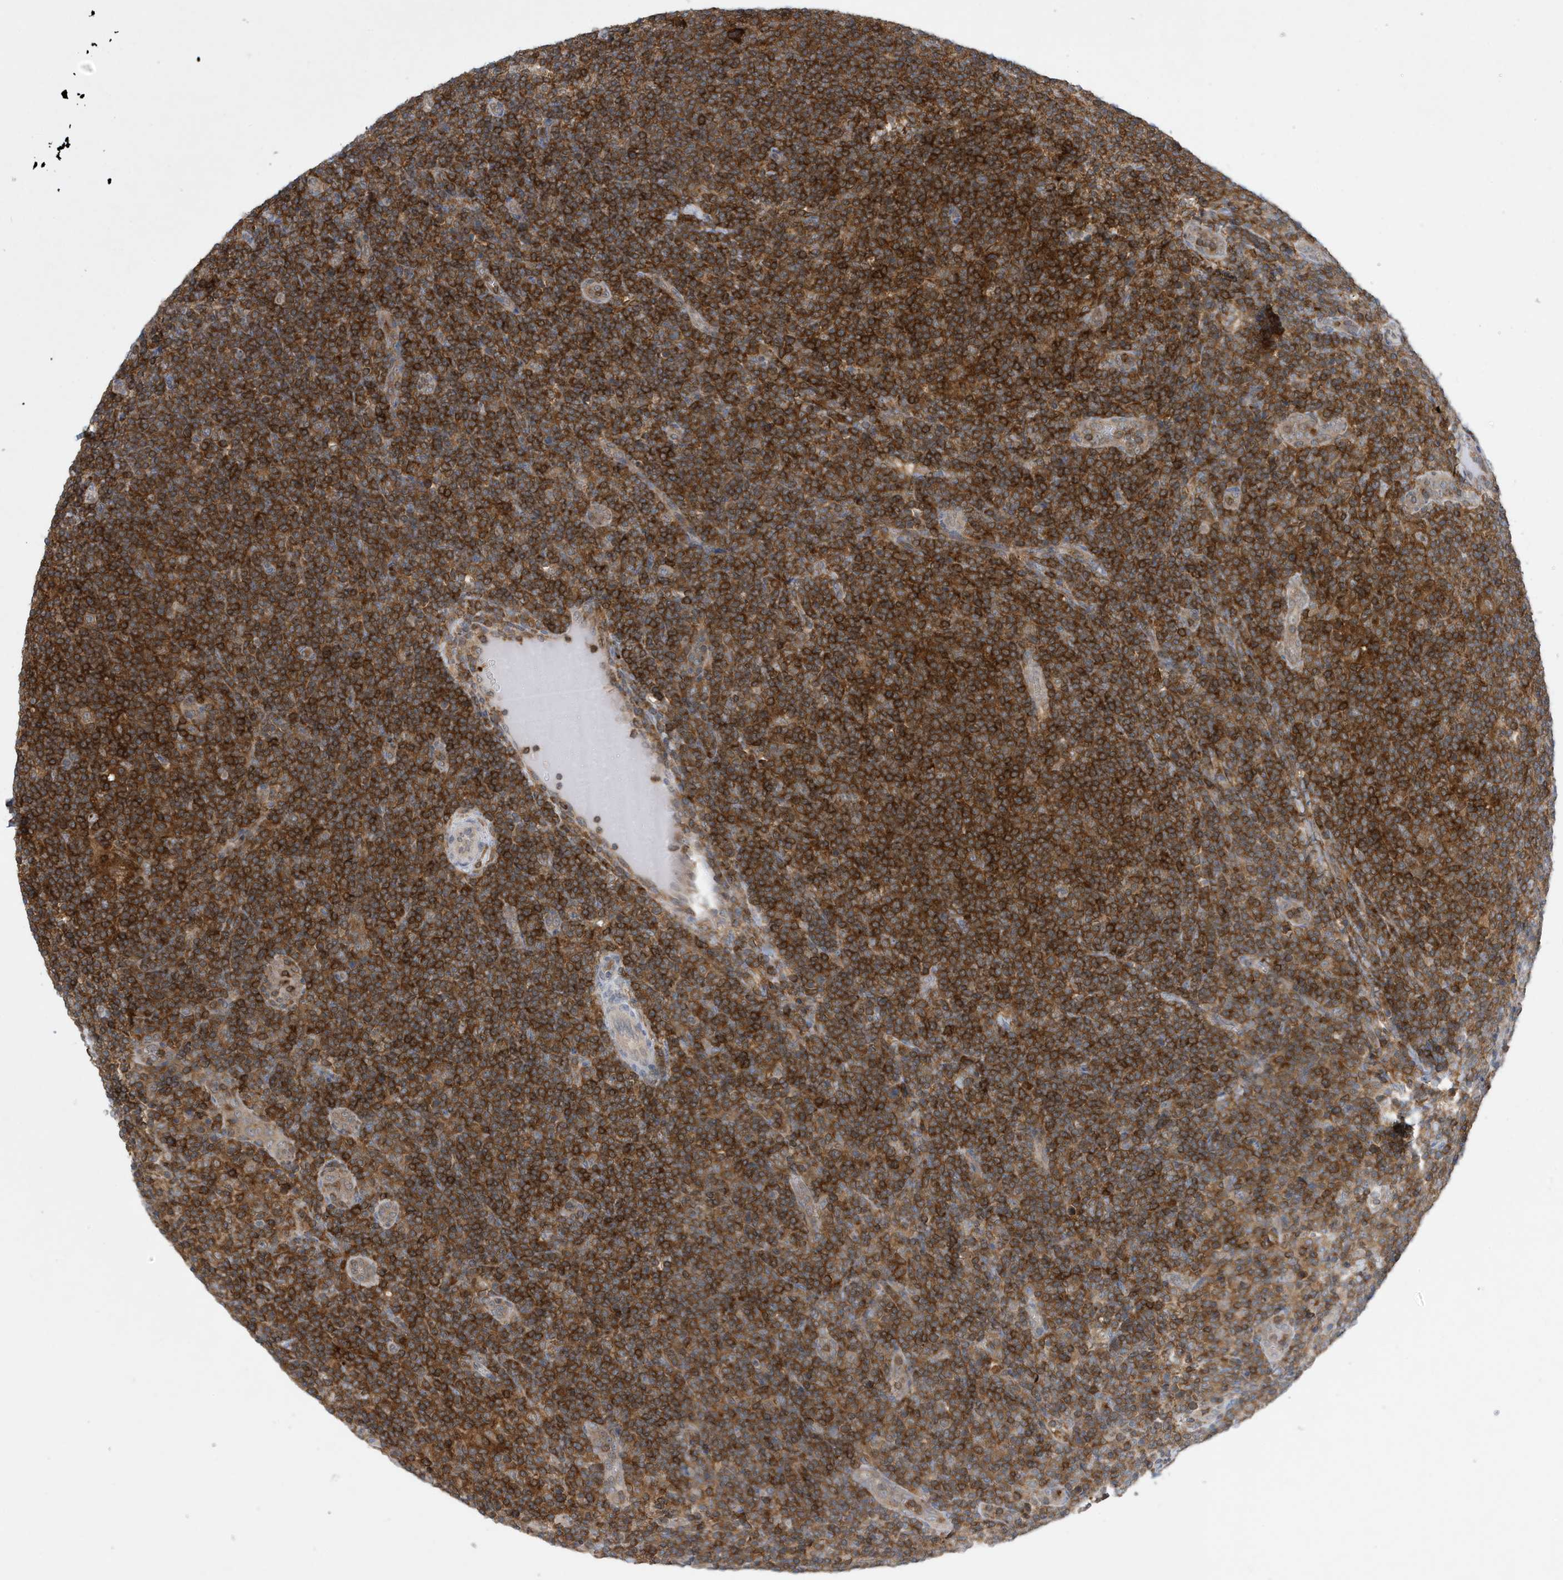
{"staining": {"intensity": "weak", "quantity": "25%-75%", "location": "cytoplasmic/membranous"}, "tissue": "lymphoma", "cell_type": "Tumor cells", "image_type": "cancer", "snomed": [{"axis": "morphology", "description": "Hodgkin's disease, NOS"}, {"axis": "topography", "description": "Lymph node"}], "caption": "Immunohistochemistry photomicrograph of lymphoma stained for a protein (brown), which demonstrates low levels of weak cytoplasmic/membranous staining in approximately 25%-75% of tumor cells.", "gene": "NSUN3", "patient": {"sex": "female", "age": 57}}